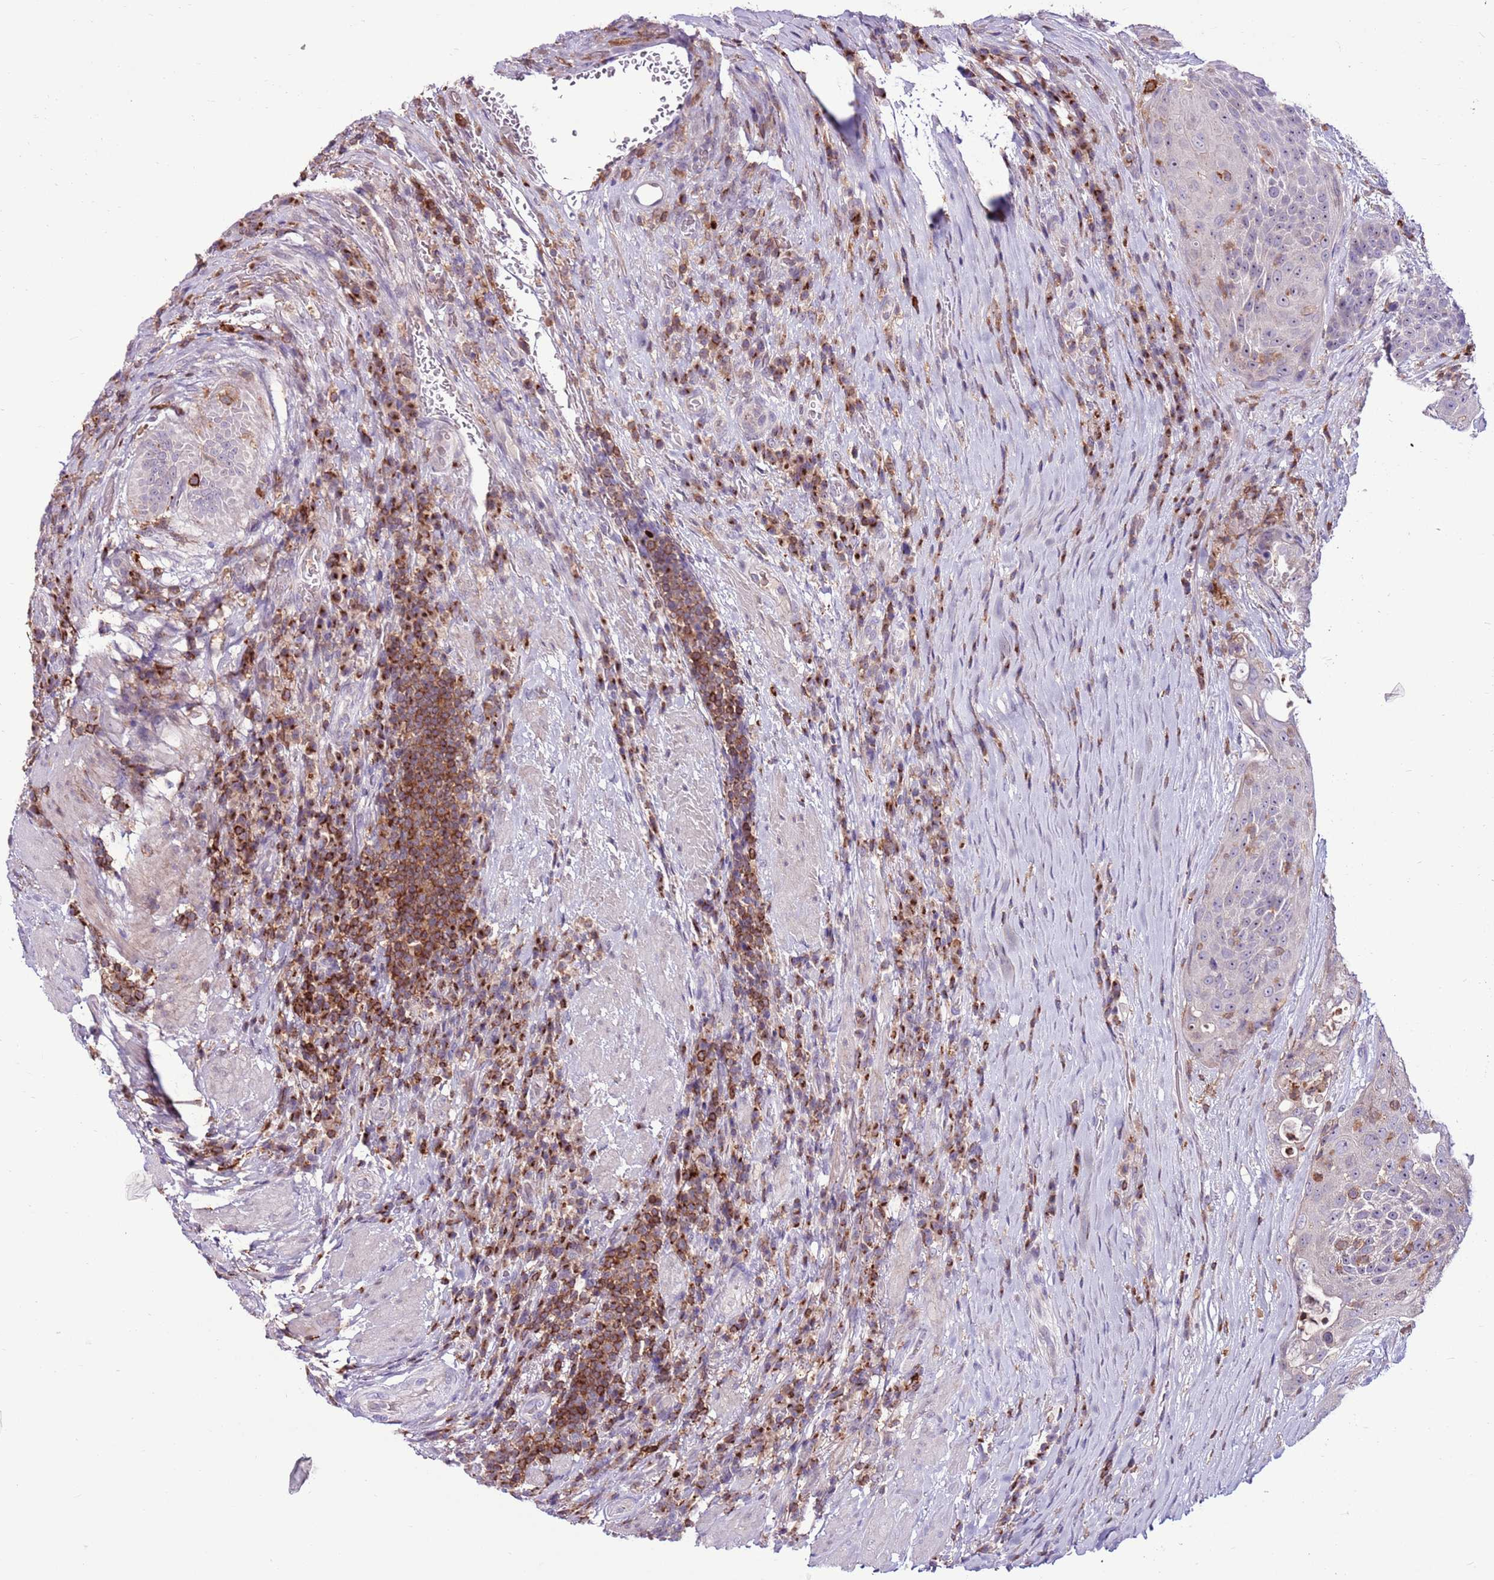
{"staining": {"intensity": "weak", "quantity": "<25%", "location": "cytoplasmic/membranous"}, "tissue": "urothelial cancer", "cell_type": "Tumor cells", "image_type": "cancer", "snomed": [{"axis": "morphology", "description": "Urothelial carcinoma, High grade"}, {"axis": "topography", "description": "Urinary bladder"}], "caption": "There is no significant expression in tumor cells of high-grade urothelial carcinoma. The staining was performed using DAB (3,3'-diaminobenzidine) to visualize the protein expression in brown, while the nuclei were stained in blue with hematoxylin (Magnification: 20x).", "gene": "ZSWIM1", "patient": {"sex": "female", "age": 63}}